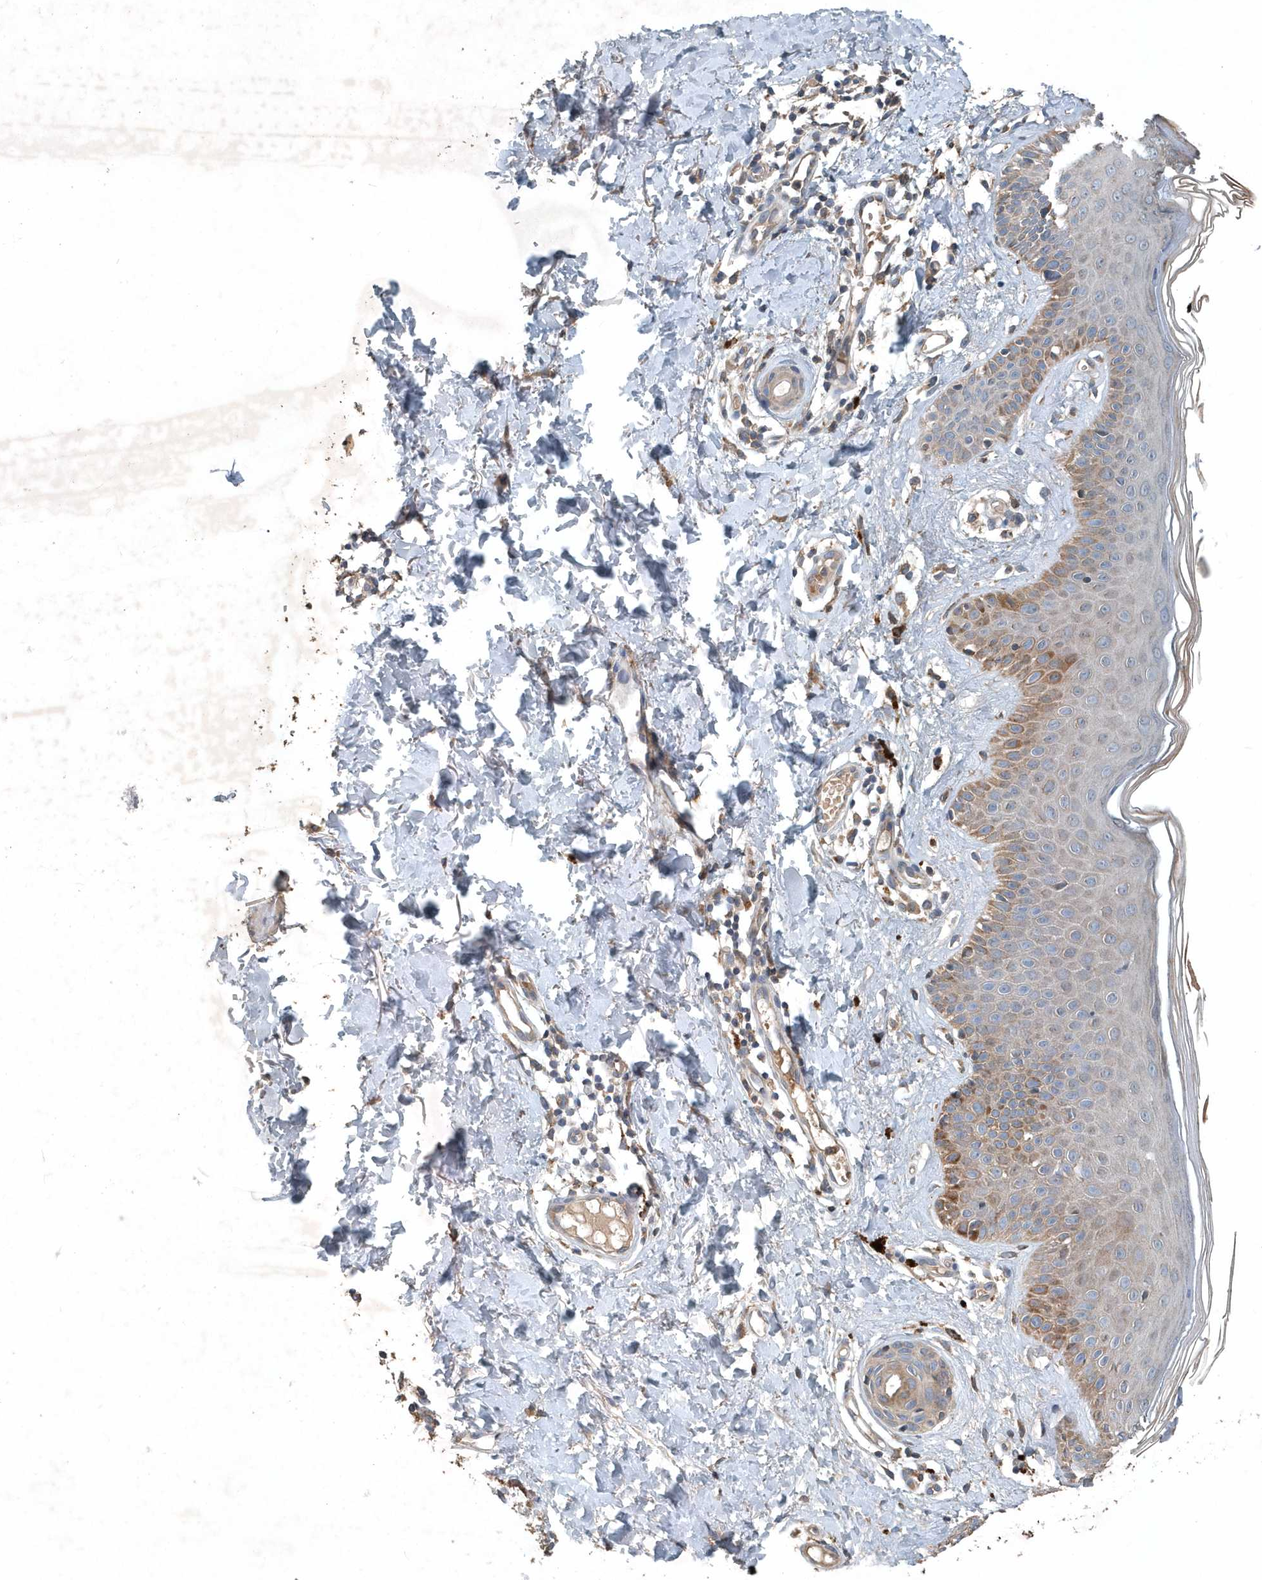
{"staining": {"intensity": "moderate", "quantity": ">75%", "location": "cytoplasmic/membranous"}, "tissue": "skin", "cell_type": "Fibroblasts", "image_type": "normal", "snomed": [{"axis": "morphology", "description": "Normal tissue, NOS"}, {"axis": "topography", "description": "Skin"}], "caption": "Protein expression analysis of normal human skin reveals moderate cytoplasmic/membranous expression in about >75% of fibroblasts. The staining is performed using DAB (3,3'-diaminobenzidine) brown chromogen to label protein expression. The nuclei are counter-stained blue using hematoxylin.", "gene": "SCFD2", "patient": {"sex": "male", "age": 52}}